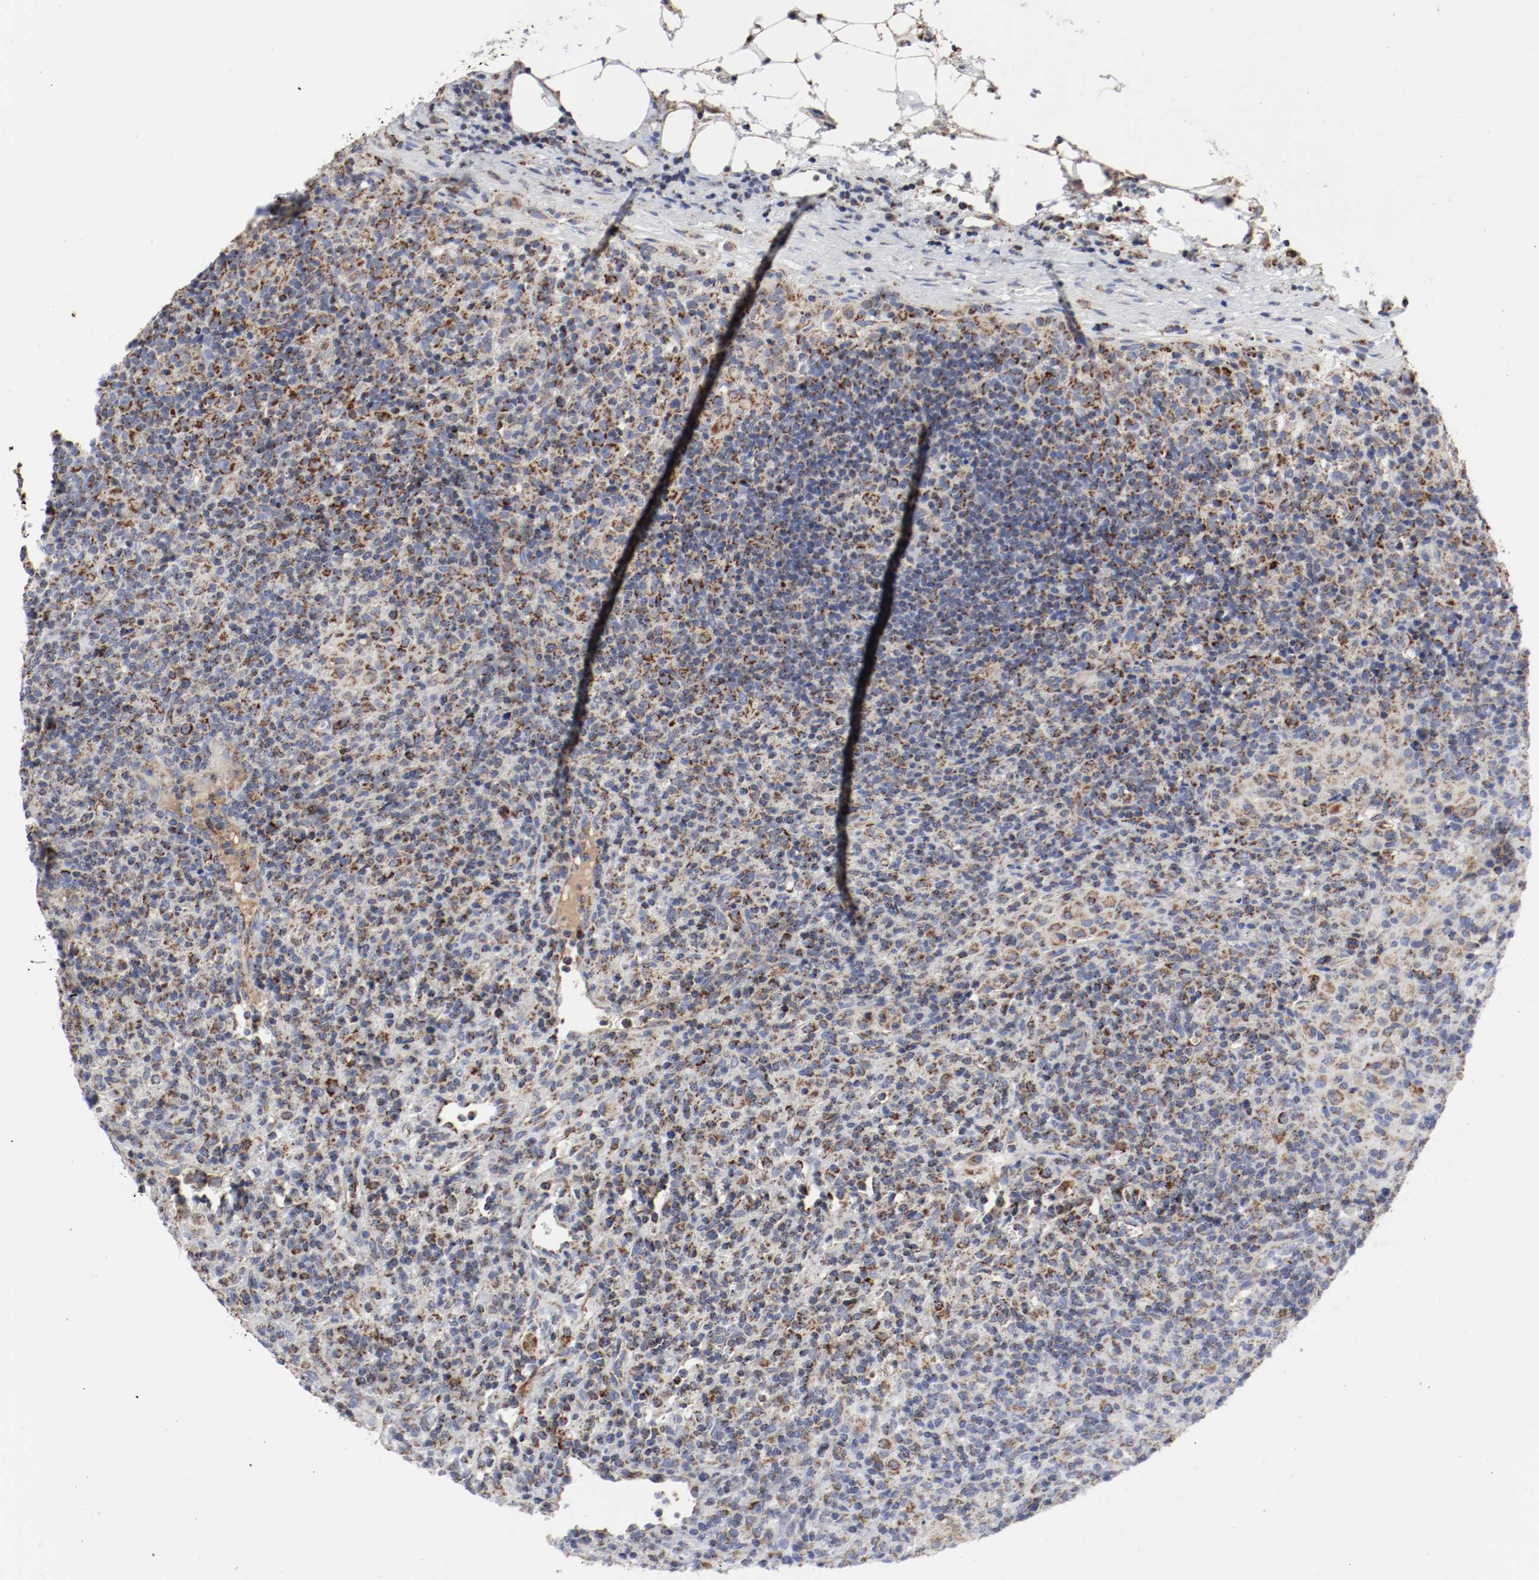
{"staining": {"intensity": "strong", "quantity": ">75%", "location": "cytoplasmic/membranous"}, "tissue": "lymphoma", "cell_type": "Tumor cells", "image_type": "cancer", "snomed": [{"axis": "morphology", "description": "Hodgkin's disease, NOS"}, {"axis": "topography", "description": "Lymph node"}], "caption": "An image showing strong cytoplasmic/membranous expression in about >75% of tumor cells in lymphoma, as visualized by brown immunohistochemical staining.", "gene": "AFG3L2", "patient": {"sex": "male", "age": 65}}